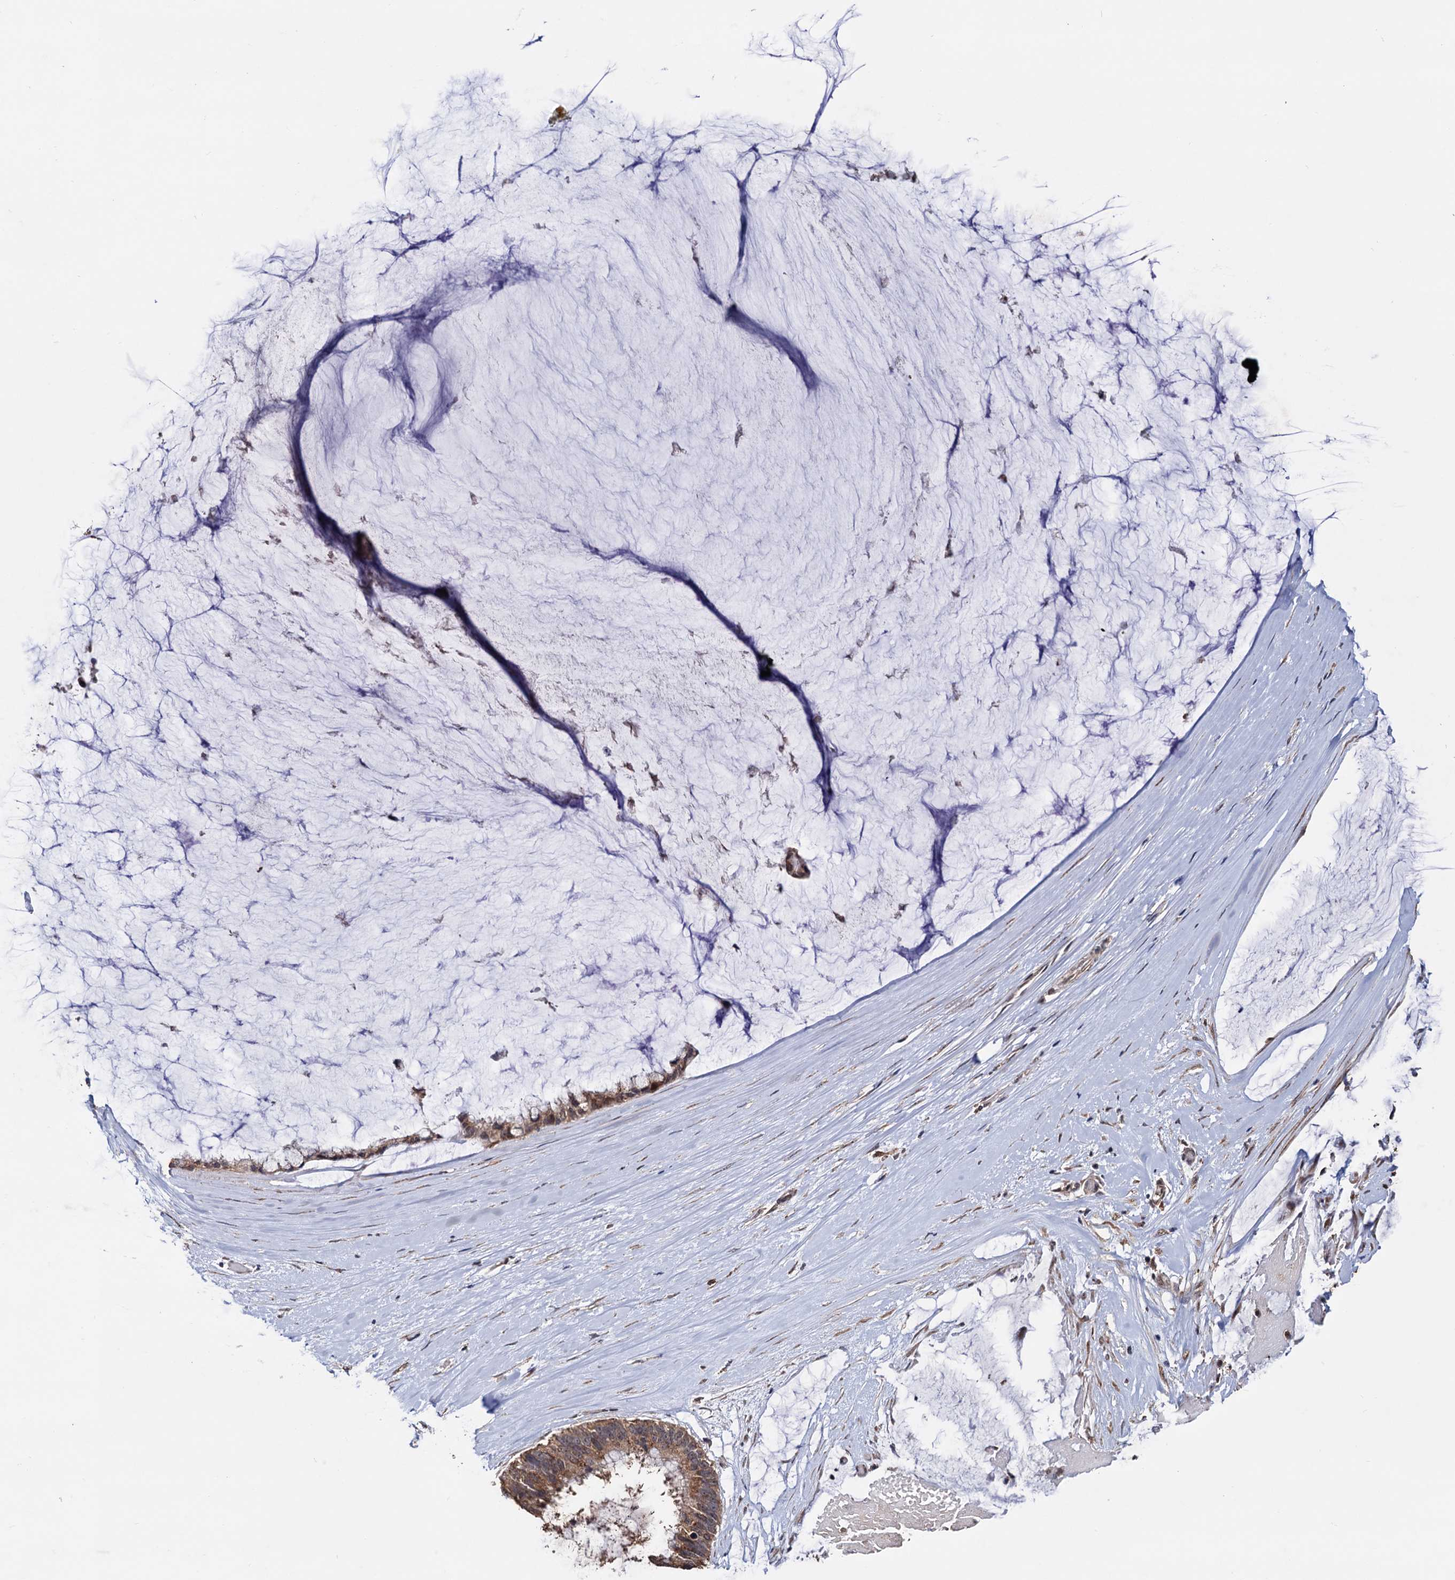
{"staining": {"intensity": "moderate", "quantity": ">75%", "location": "cytoplasmic/membranous"}, "tissue": "ovarian cancer", "cell_type": "Tumor cells", "image_type": "cancer", "snomed": [{"axis": "morphology", "description": "Cystadenocarcinoma, mucinous, NOS"}, {"axis": "topography", "description": "Ovary"}], "caption": "Immunohistochemistry of ovarian cancer (mucinous cystadenocarcinoma) demonstrates medium levels of moderate cytoplasmic/membranous positivity in about >75% of tumor cells.", "gene": "TBC1D12", "patient": {"sex": "female", "age": 39}}